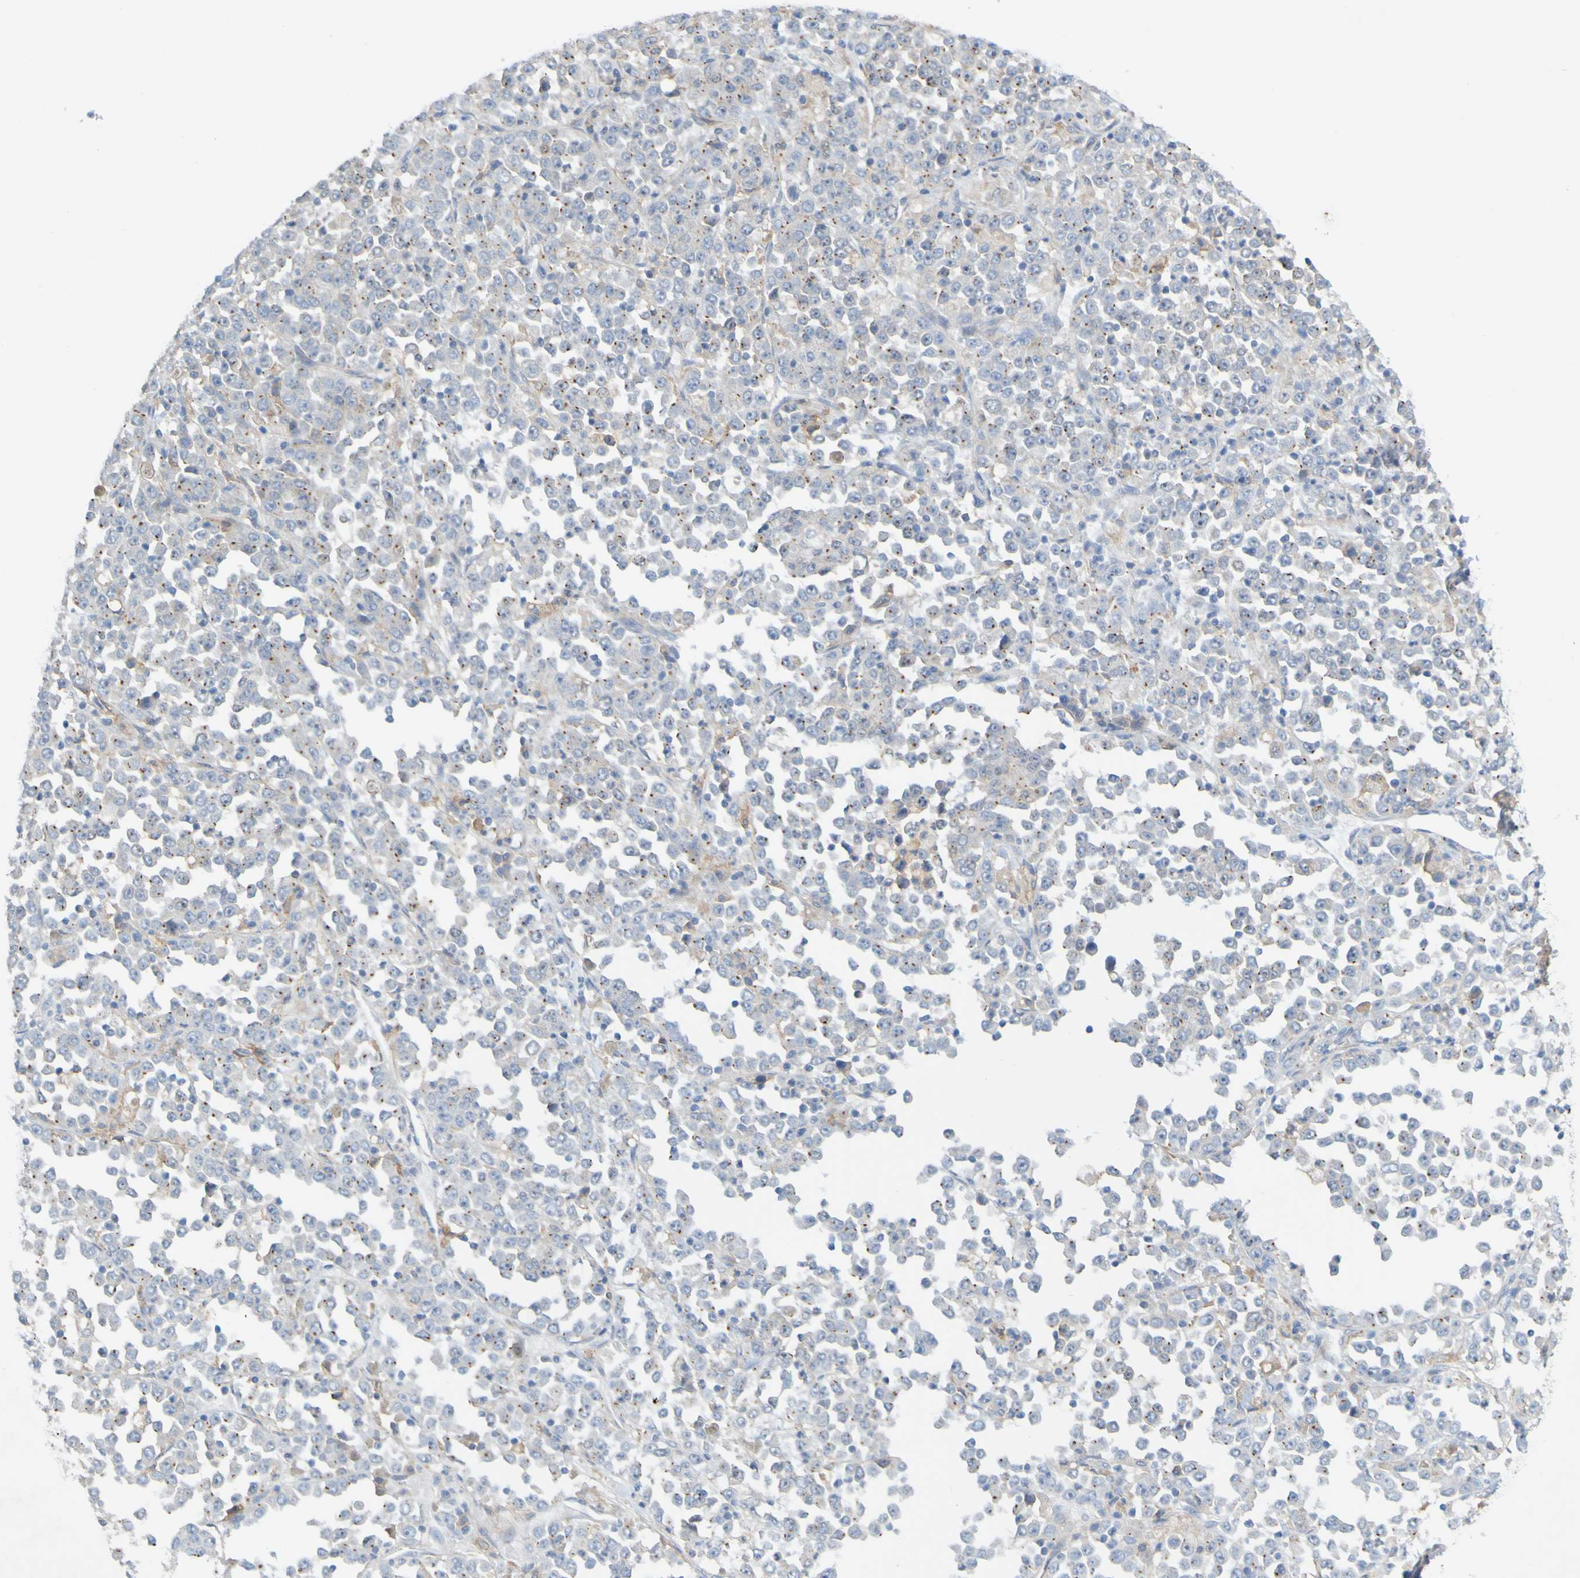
{"staining": {"intensity": "weak", "quantity": "<25%", "location": "cytoplasmic/membranous"}, "tissue": "stomach cancer", "cell_type": "Tumor cells", "image_type": "cancer", "snomed": [{"axis": "morphology", "description": "Normal tissue, NOS"}, {"axis": "morphology", "description": "Adenocarcinoma, NOS"}, {"axis": "topography", "description": "Stomach, upper"}, {"axis": "topography", "description": "Stomach"}], "caption": "Stomach cancer (adenocarcinoma) was stained to show a protein in brown. There is no significant expression in tumor cells.", "gene": "LILRB5", "patient": {"sex": "male", "age": 59}}